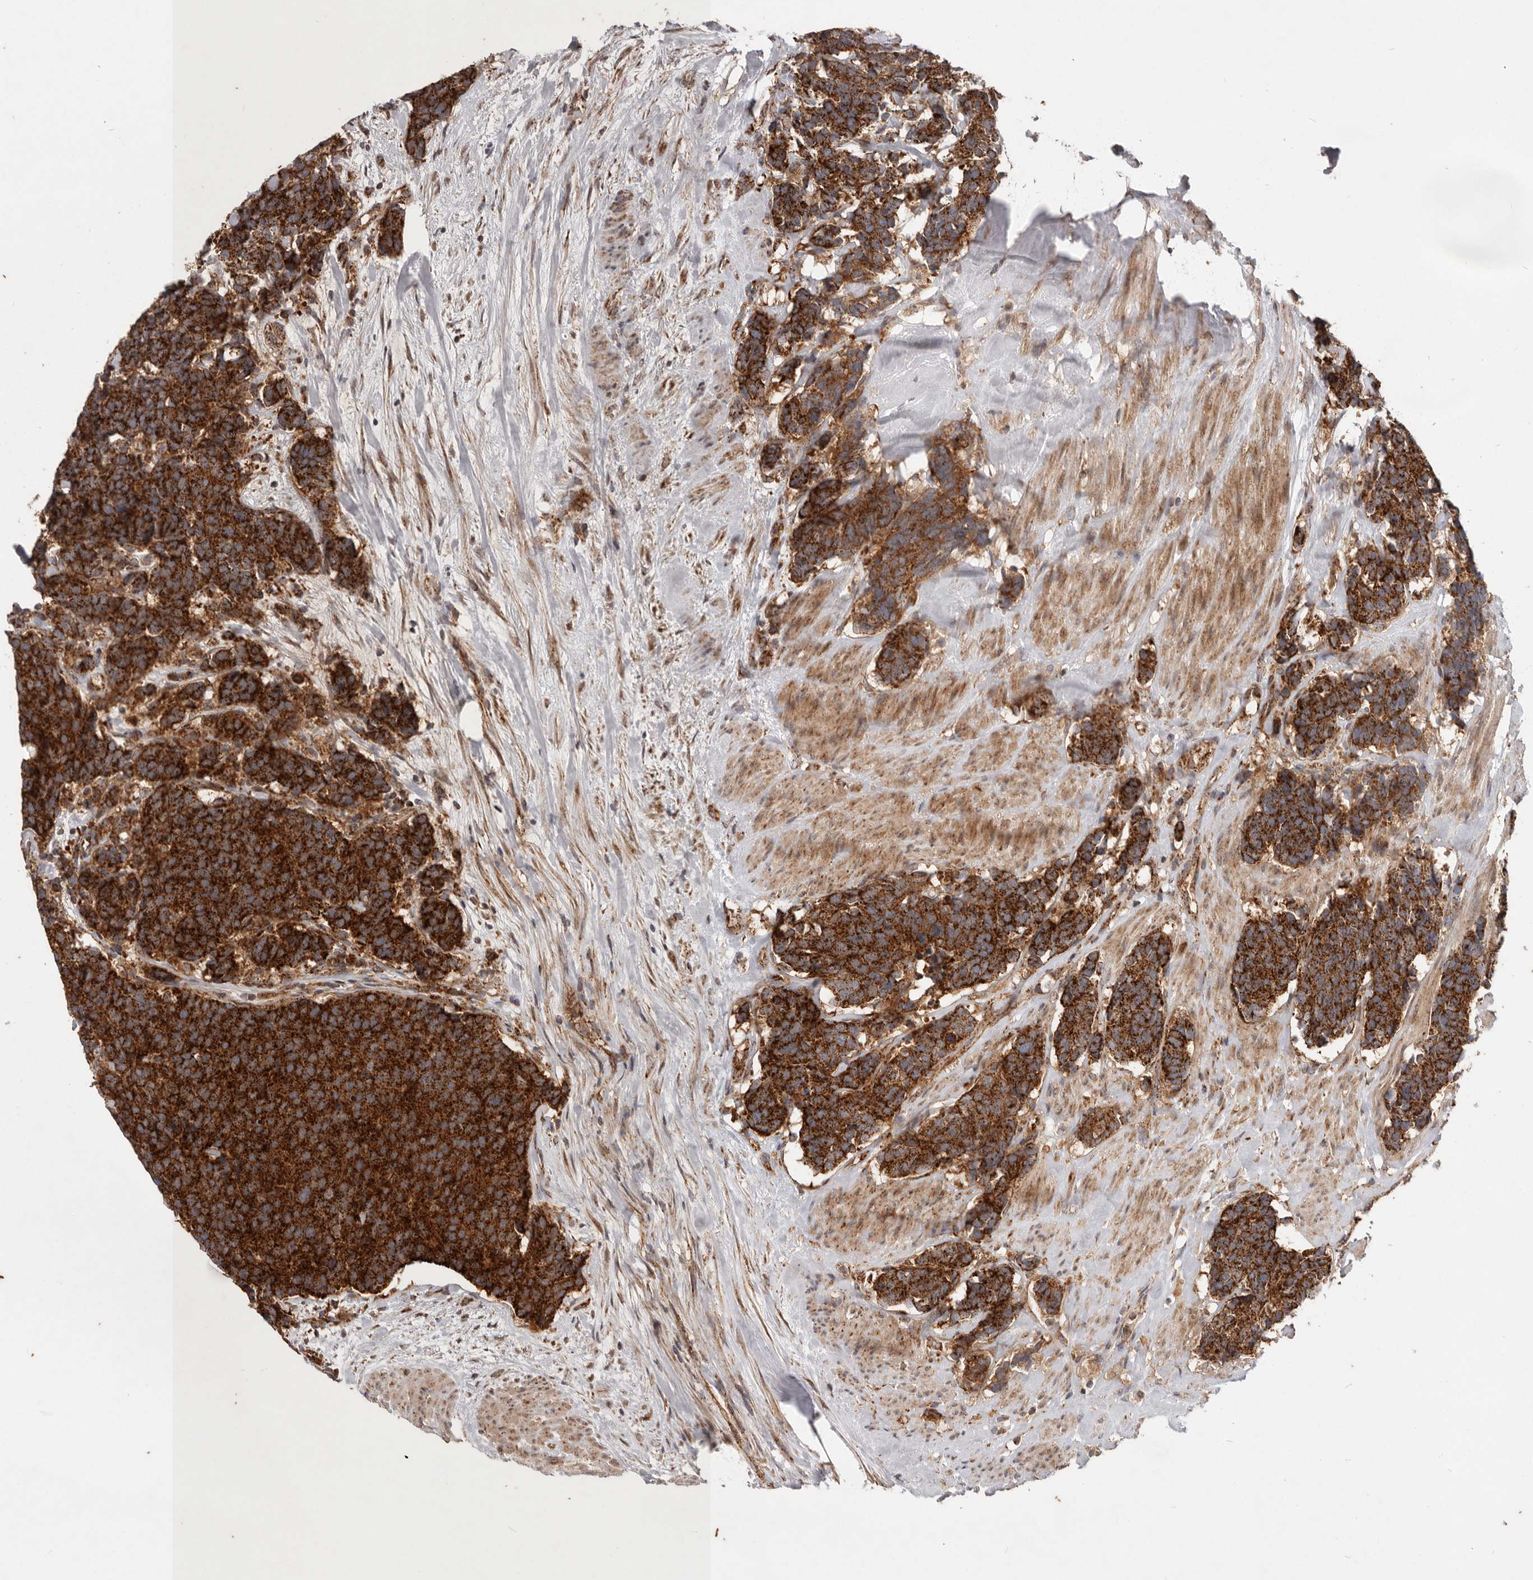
{"staining": {"intensity": "strong", "quantity": ">75%", "location": "cytoplasmic/membranous"}, "tissue": "carcinoid", "cell_type": "Tumor cells", "image_type": "cancer", "snomed": [{"axis": "morphology", "description": "Carcinoma, NOS"}, {"axis": "morphology", "description": "Carcinoid, malignant, NOS"}, {"axis": "topography", "description": "Urinary bladder"}], "caption": "Strong cytoplasmic/membranous positivity for a protein is seen in about >75% of tumor cells of carcinoid using immunohistochemistry.", "gene": "MRPS10", "patient": {"sex": "male", "age": 57}}